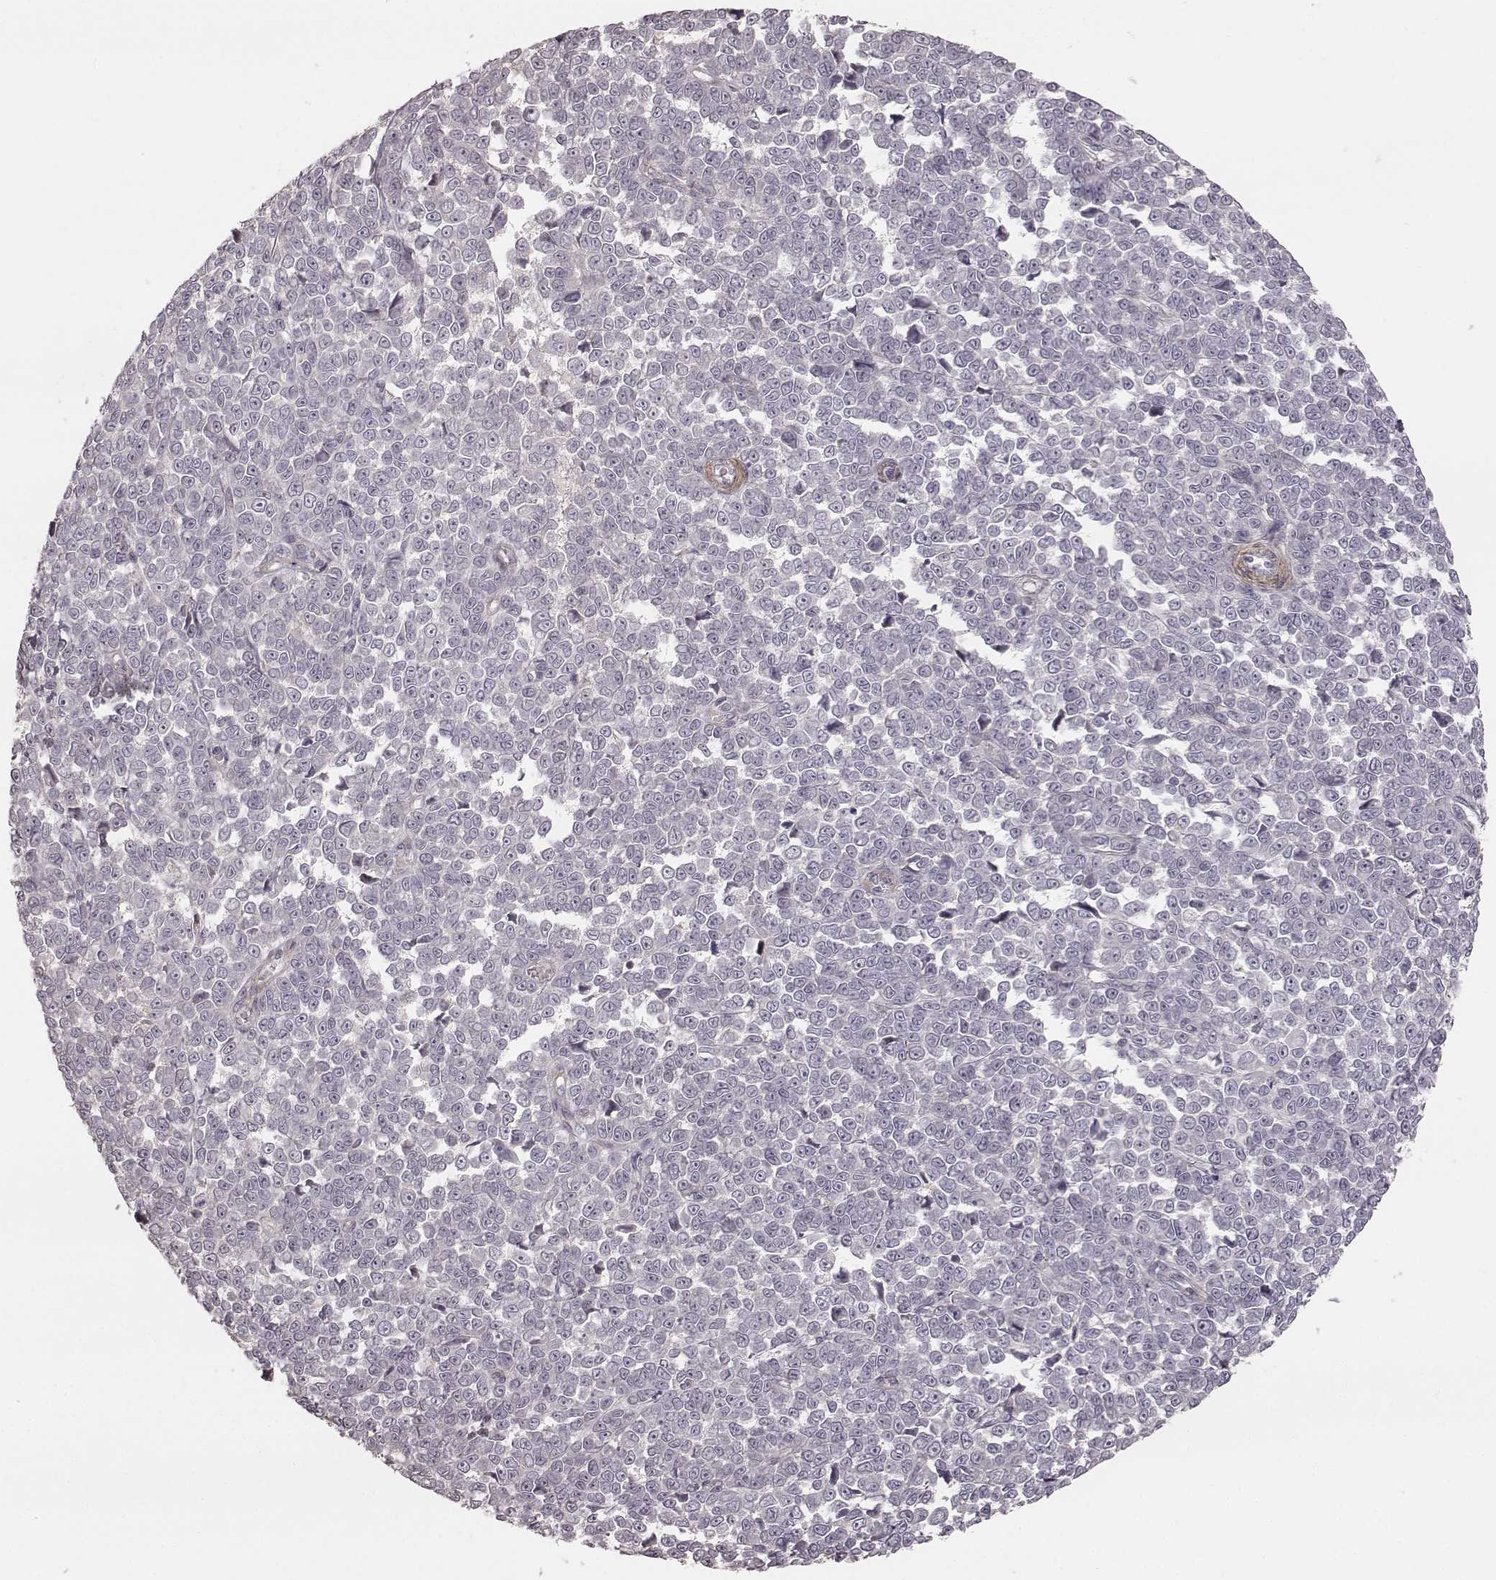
{"staining": {"intensity": "negative", "quantity": "none", "location": "none"}, "tissue": "melanoma", "cell_type": "Tumor cells", "image_type": "cancer", "snomed": [{"axis": "morphology", "description": "Malignant melanoma, NOS"}, {"axis": "topography", "description": "Skin"}], "caption": "Image shows no significant protein expression in tumor cells of melanoma. (Brightfield microscopy of DAB immunohistochemistry at high magnification).", "gene": "KCNJ9", "patient": {"sex": "female", "age": 95}}